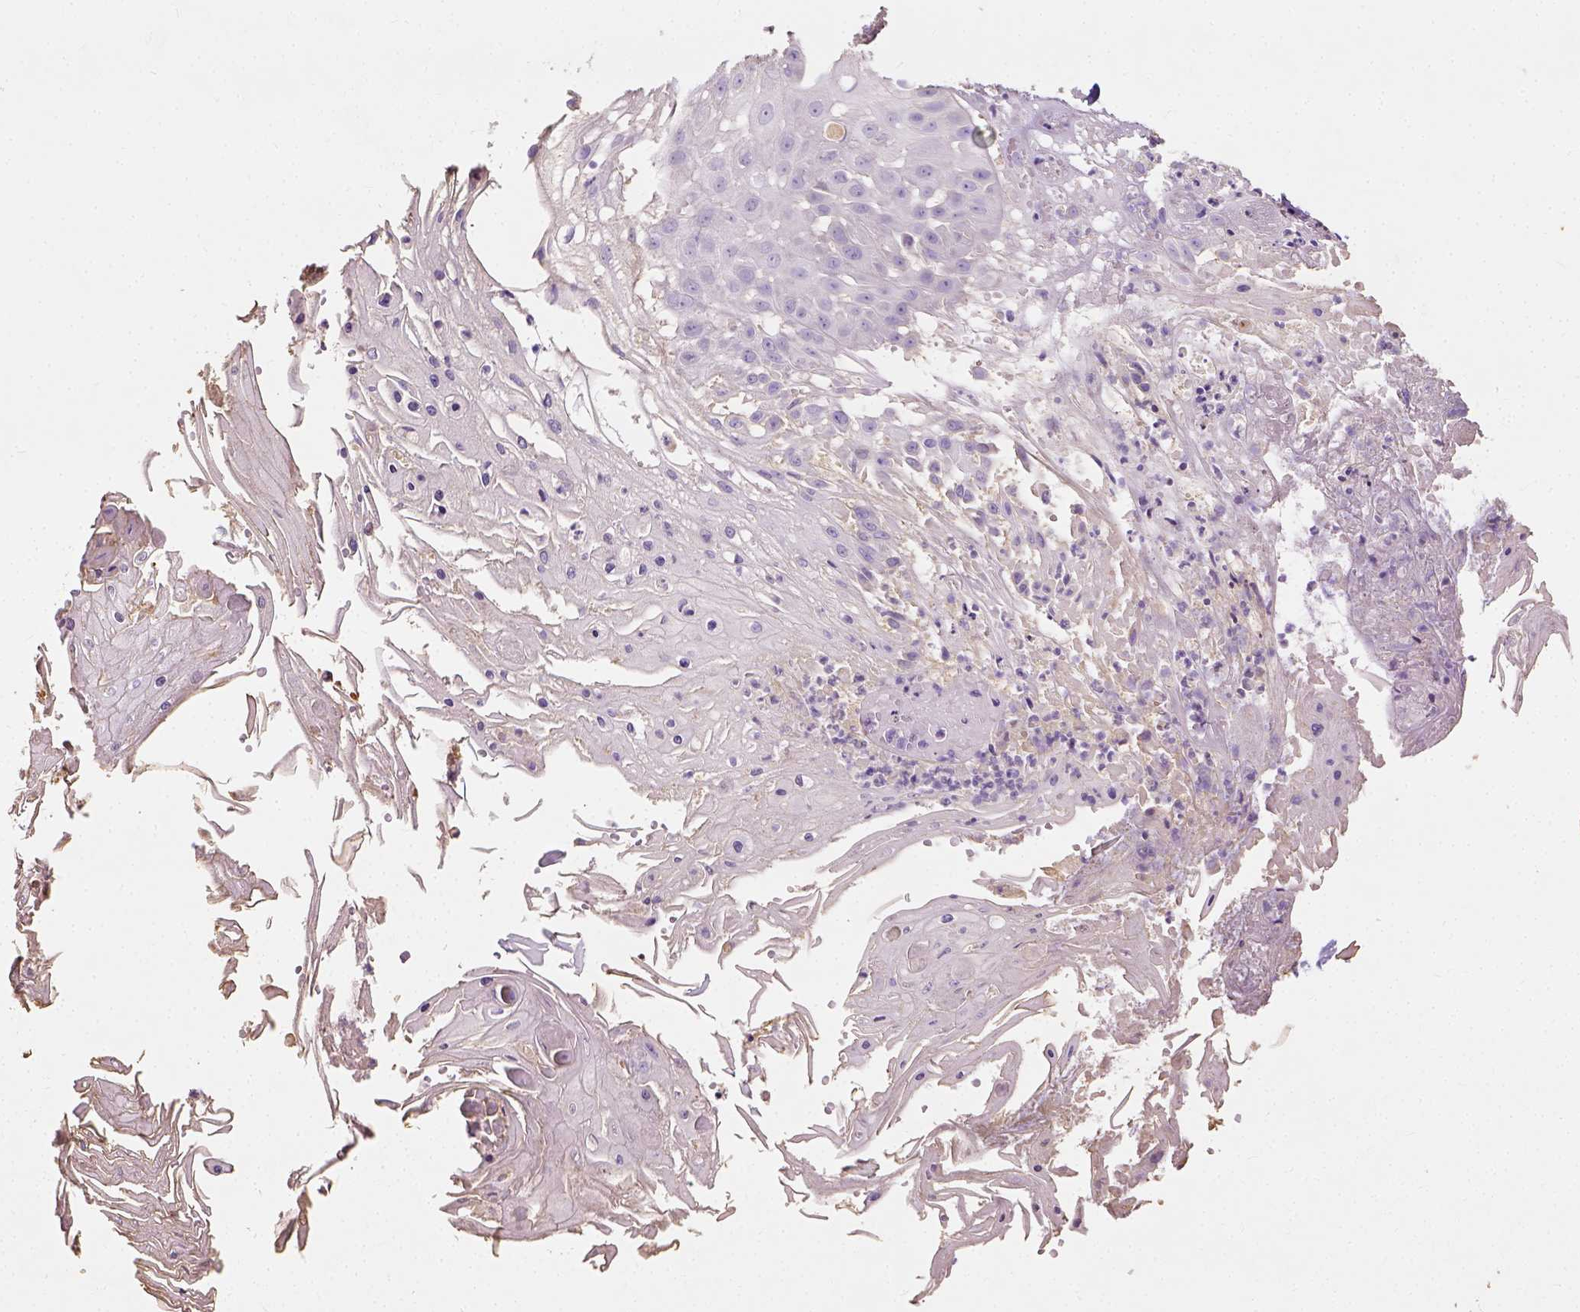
{"staining": {"intensity": "negative", "quantity": "none", "location": "none"}, "tissue": "skin cancer", "cell_type": "Tumor cells", "image_type": "cancer", "snomed": [{"axis": "morphology", "description": "Squamous cell carcinoma, NOS"}, {"axis": "topography", "description": "Skin"}], "caption": "Immunohistochemical staining of human skin cancer (squamous cell carcinoma) demonstrates no significant staining in tumor cells.", "gene": "DHCR24", "patient": {"sex": "male", "age": 70}}